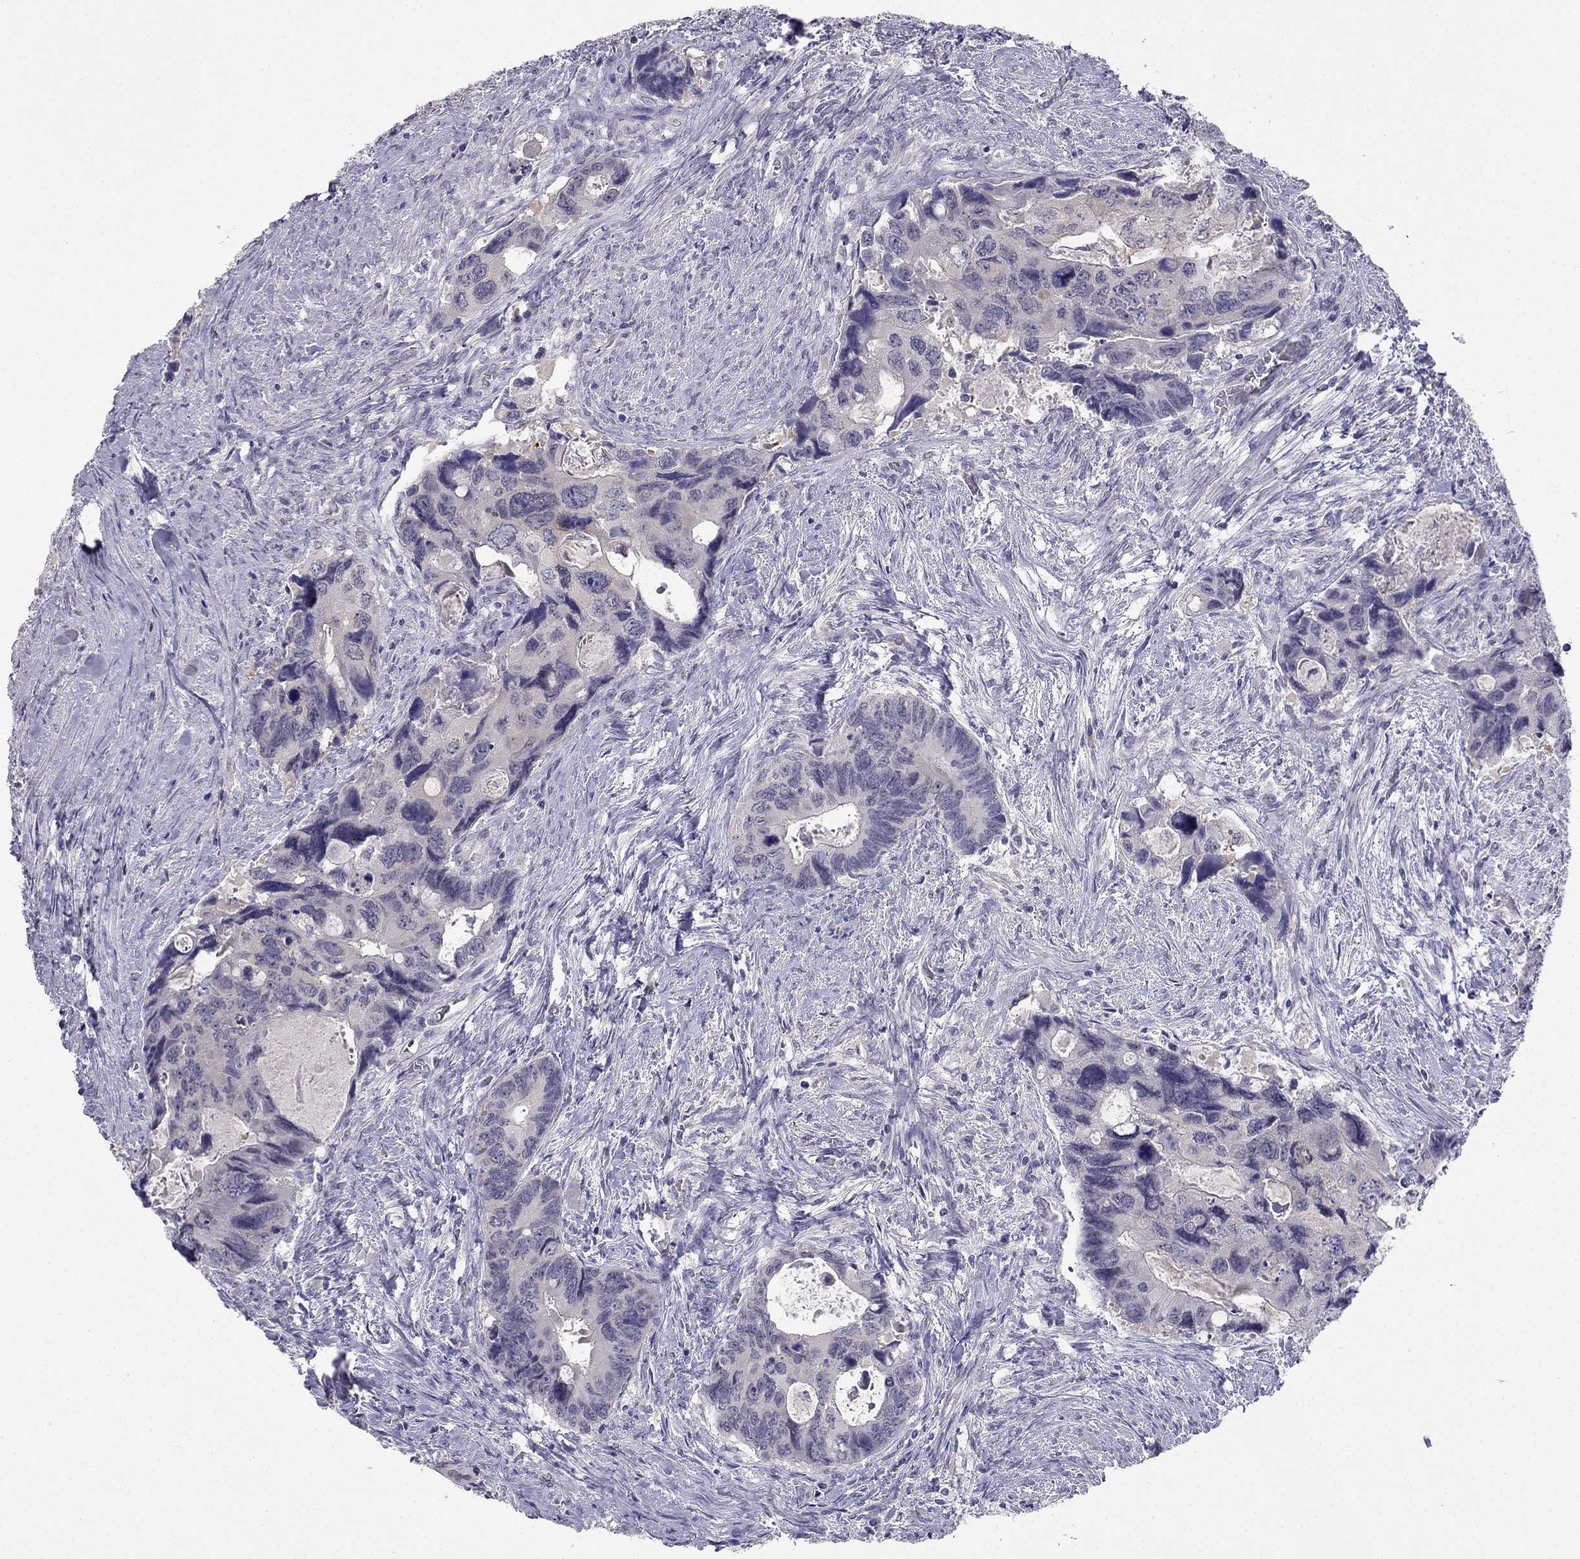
{"staining": {"intensity": "negative", "quantity": "none", "location": "none"}, "tissue": "colorectal cancer", "cell_type": "Tumor cells", "image_type": "cancer", "snomed": [{"axis": "morphology", "description": "Adenocarcinoma, NOS"}, {"axis": "topography", "description": "Rectum"}], "caption": "DAB (3,3'-diaminobenzidine) immunohistochemical staining of colorectal cancer (adenocarcinoma) shows no significant expression in tumor cells.", "gene": "C16orf89", "patient": {"sex": "male", "age": 62}}